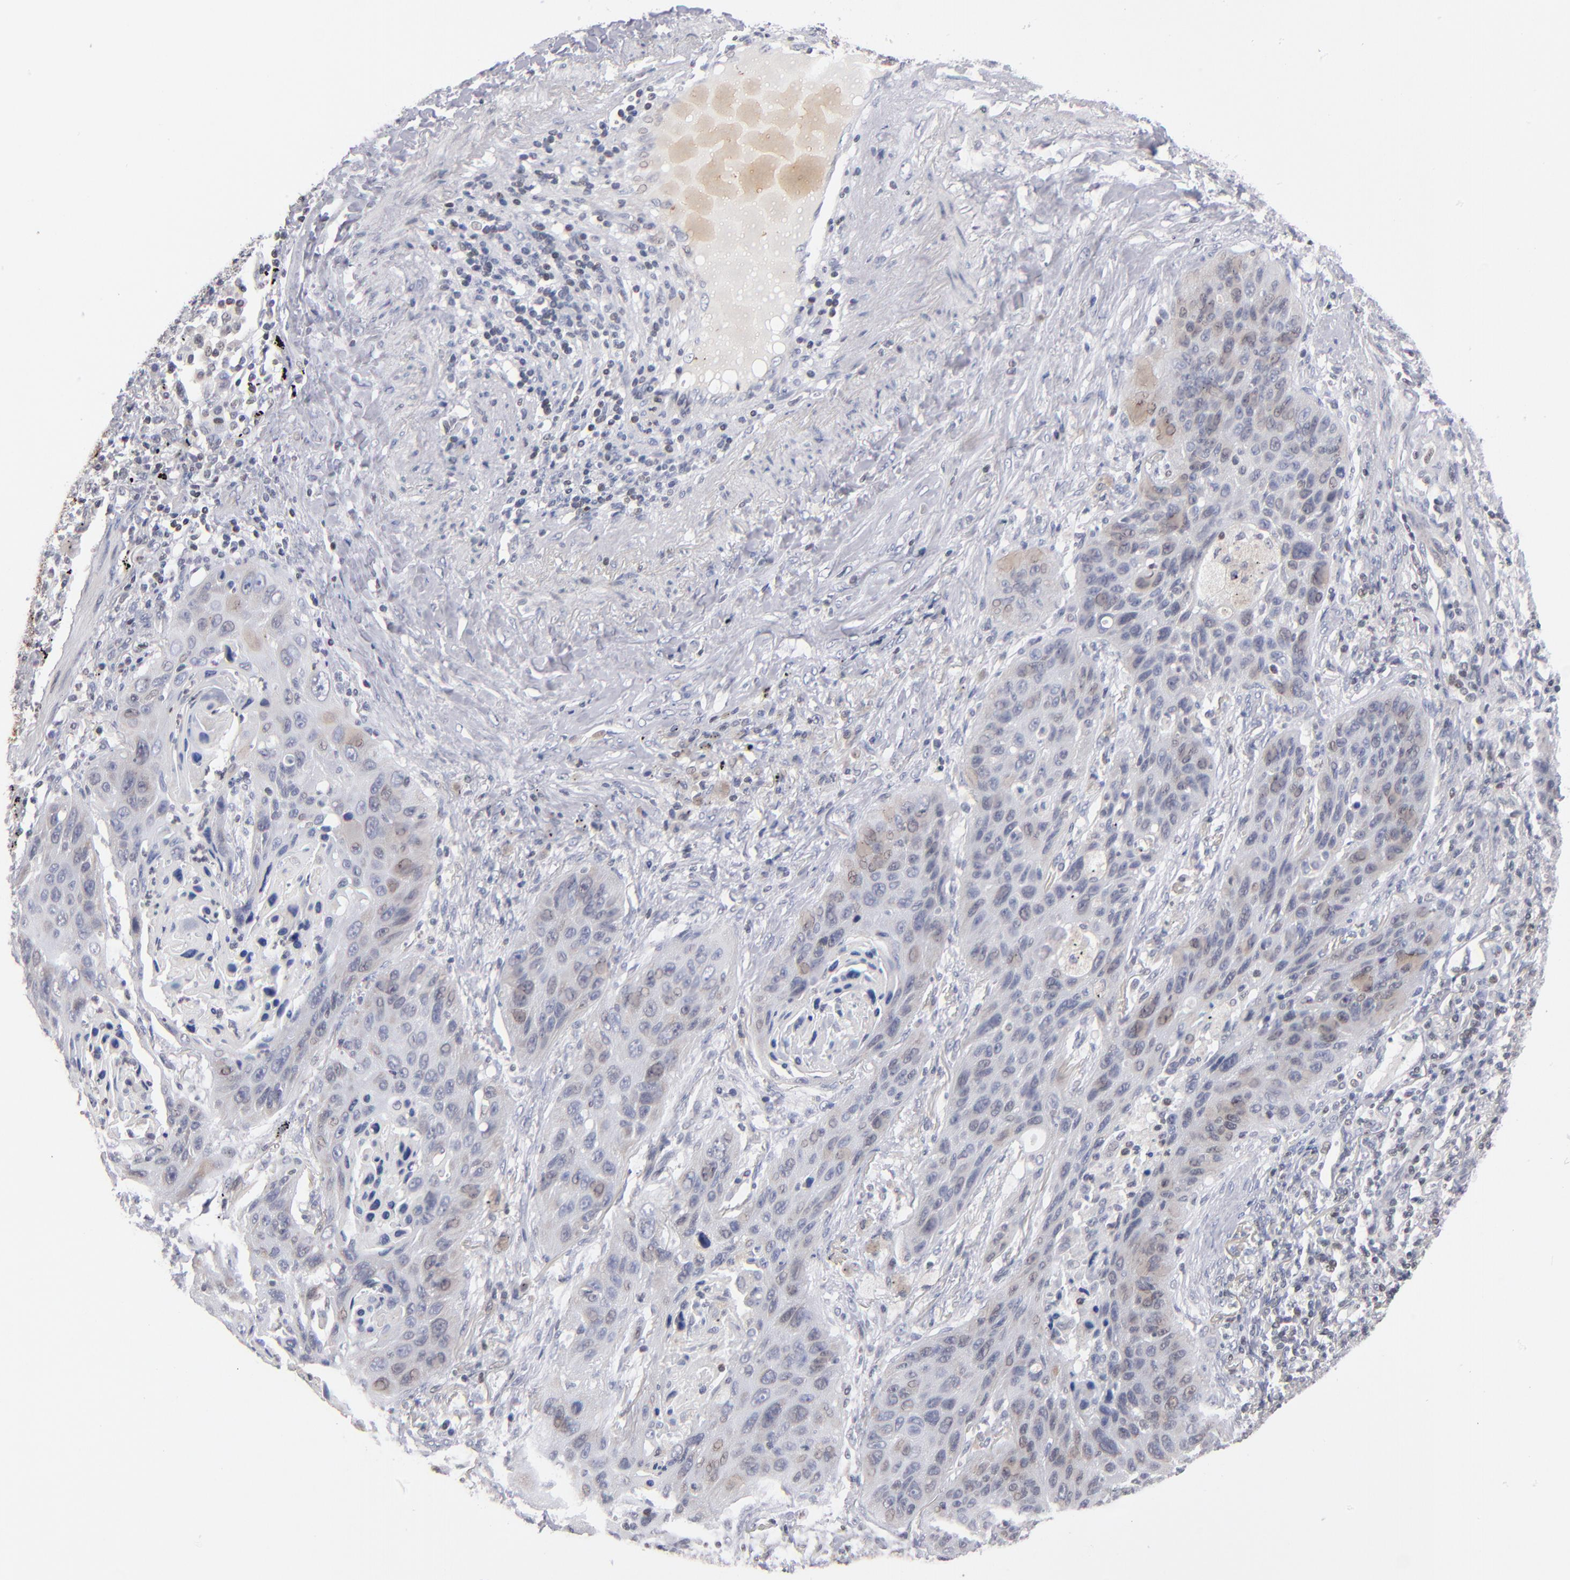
{"staining": {"intensity": "weak", "quantity": "<25%", "location": "nuclear"}, "tissue": "lung cancer", "cell_type": "Tumor cells", "image_type": "cancer", "snomed": [{"axis": "morphology", "description": "Squamous cell carcinoma, NOS"}, {"axis": "topography", "description": "Lung"}], "caption": "High power microscopy image of an immunohistochemistry histopathology image of squamous cell carcinoma (lung), revealing no significant positivity in tumor cells.", "gene": "ODF2", "patient": {"sex": "female", "age": 67}}